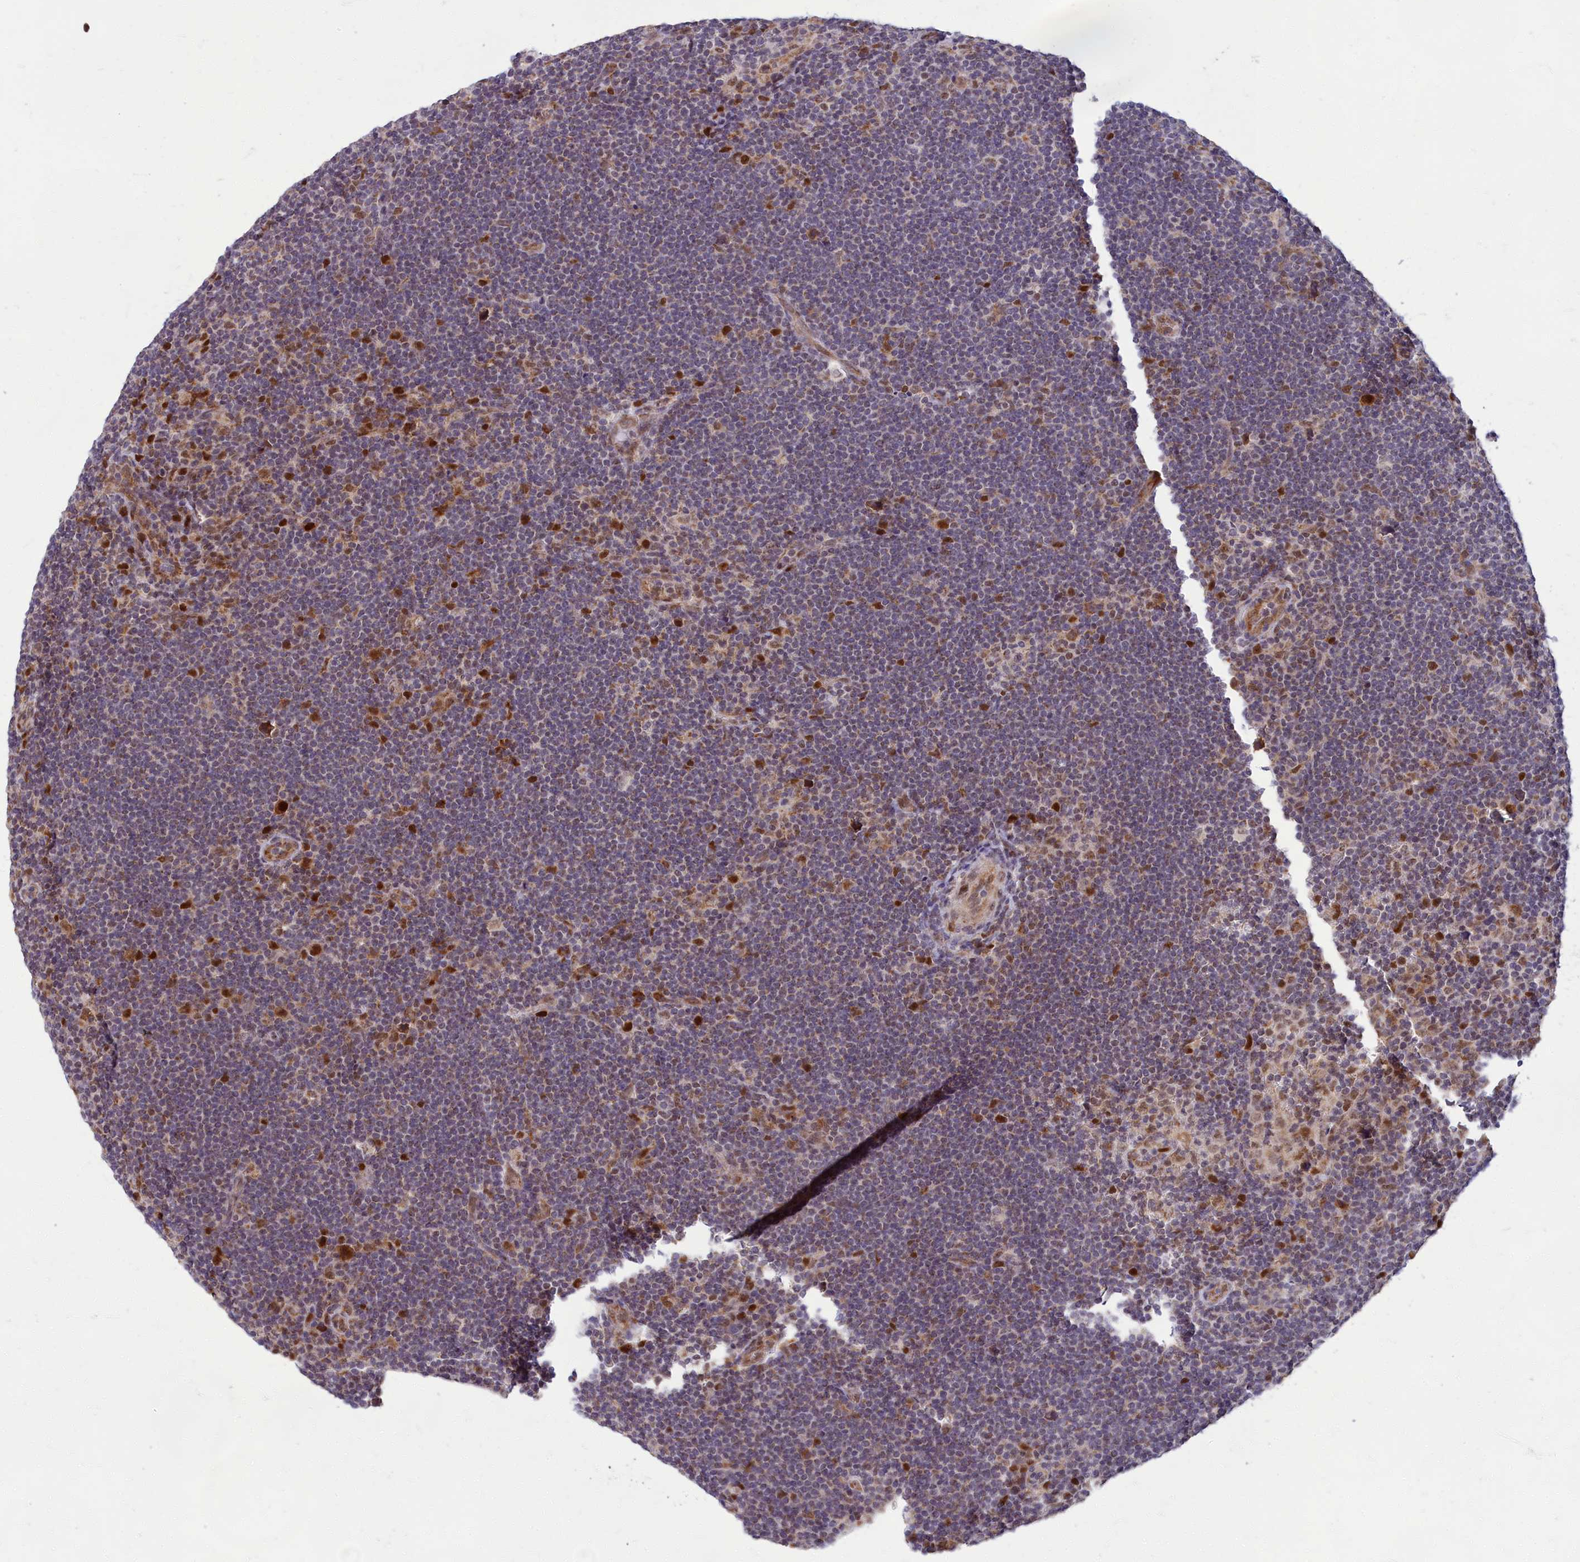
{"staining": {"intensity": "strong", "quantity": "25%-75%", "location": "cytoplasmic/membranous,nuclear"}, "tissue": "lymphoma", "cell_type": "Tumor cells", "image_type": "cancer", "snomed": [{"axis": "morphology", "description": "Hodgkin's disease, NOS"}, {"axis": "topography", "description": "Lymph node"}], "caption": "Protein expression analysis of lymphoma demonstrates strong cytoplasmic/membranous and nuclear expression in approximately 25%-75% of tumor cells. (brown staining indicates protein expression, while blue staining denotes nuclei).", "gene": "EARS2", "patient": {"sex": "female", "age": 57}}